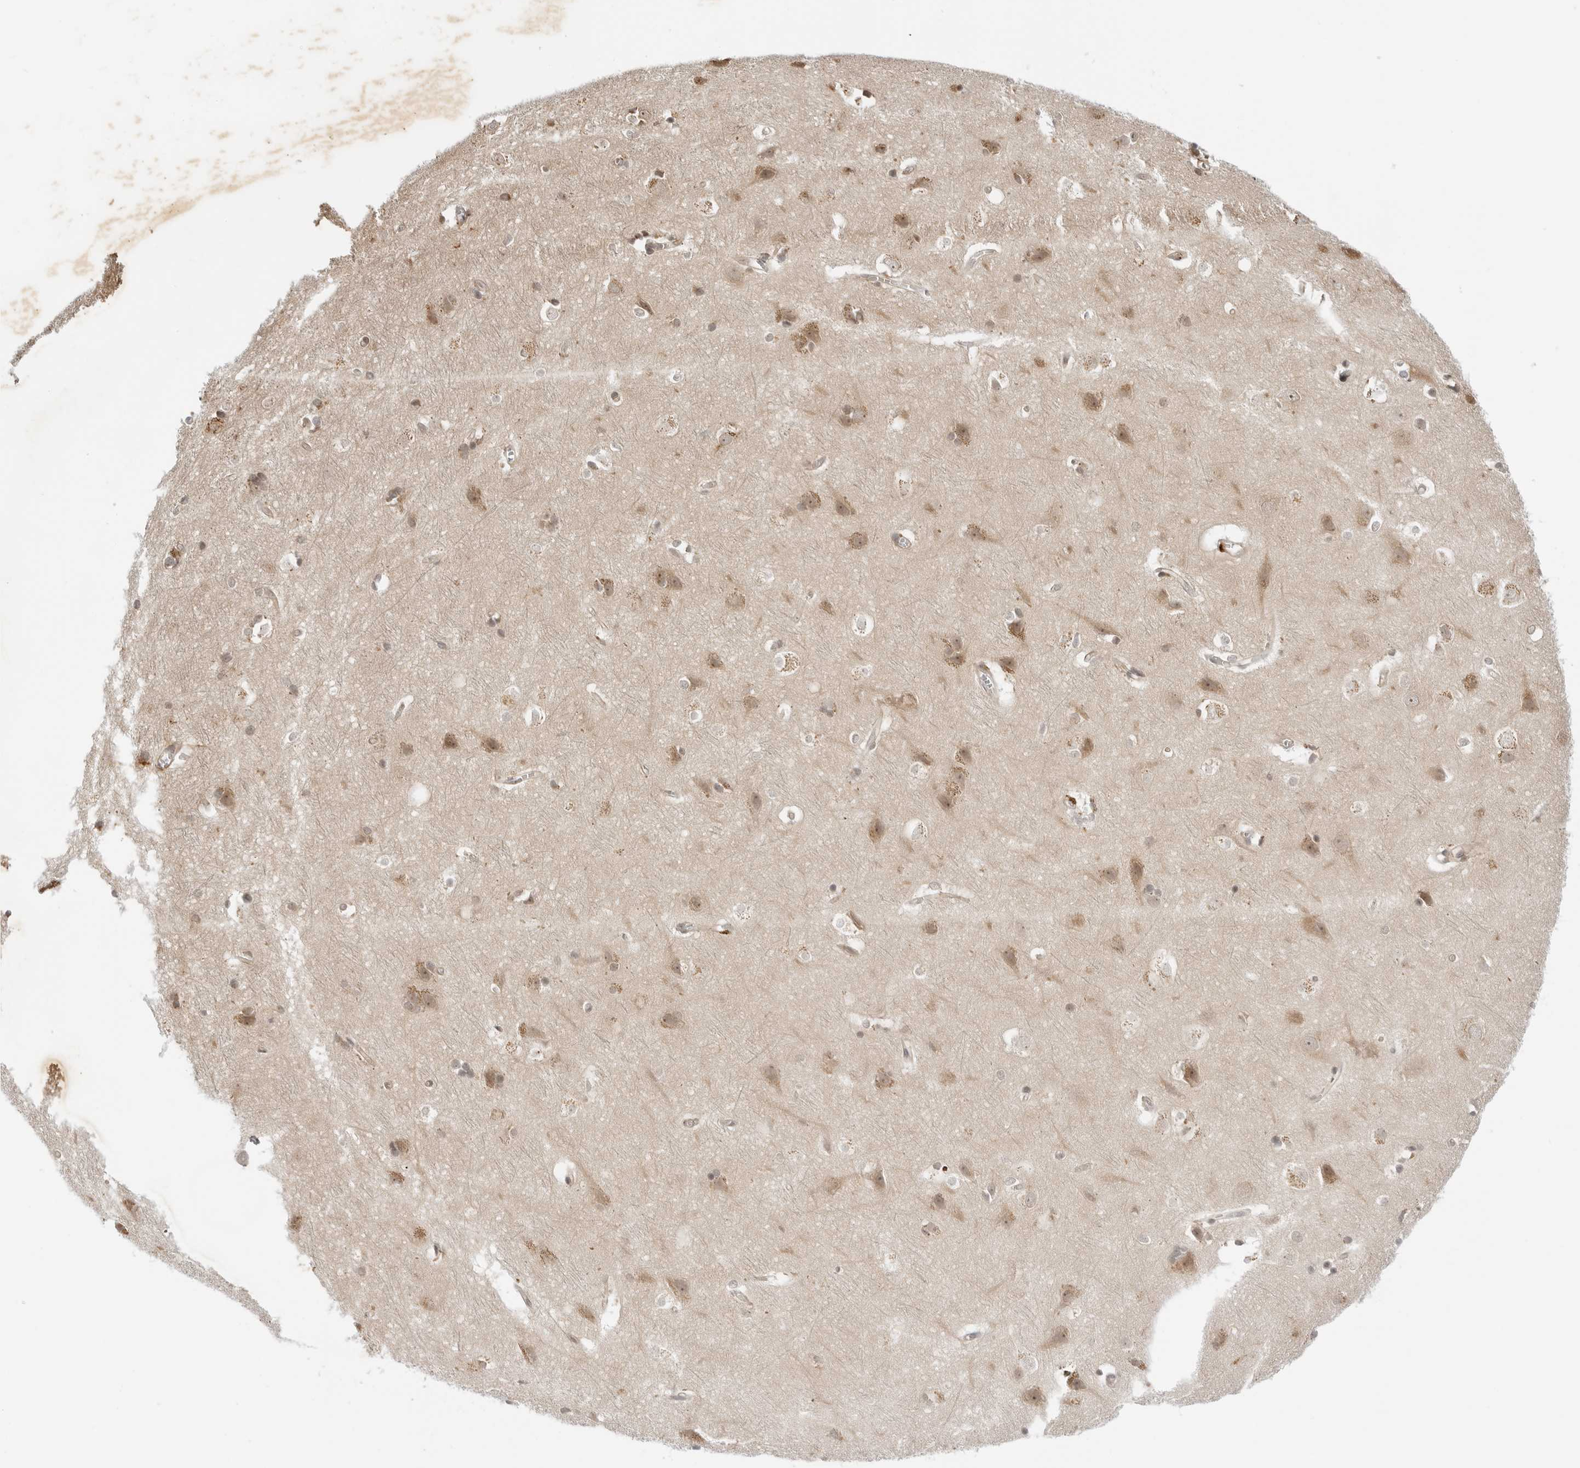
{"staining": {"intensity": "moderate", "quantity": "25%-75%", "location": "cytoplasmic/membranous"}, "tissue": "cerebral cortex", "cell_type": "Endothelial cells", "image_type": "normal", "snomed": [{"axis": "morphology", "description": "Normal tissue, NOS"}, {"axis": "topography", "description": "Cerebral cortex"}], "caption": "Immunohistochemical staining of normal cerebral cortex exhibits moderate cytoplasmic/membranous protein positivity in about 25%-75% of endothelial cells.", "gene": "TIPRL", "patient": {"sex": "male", "age": 54}}